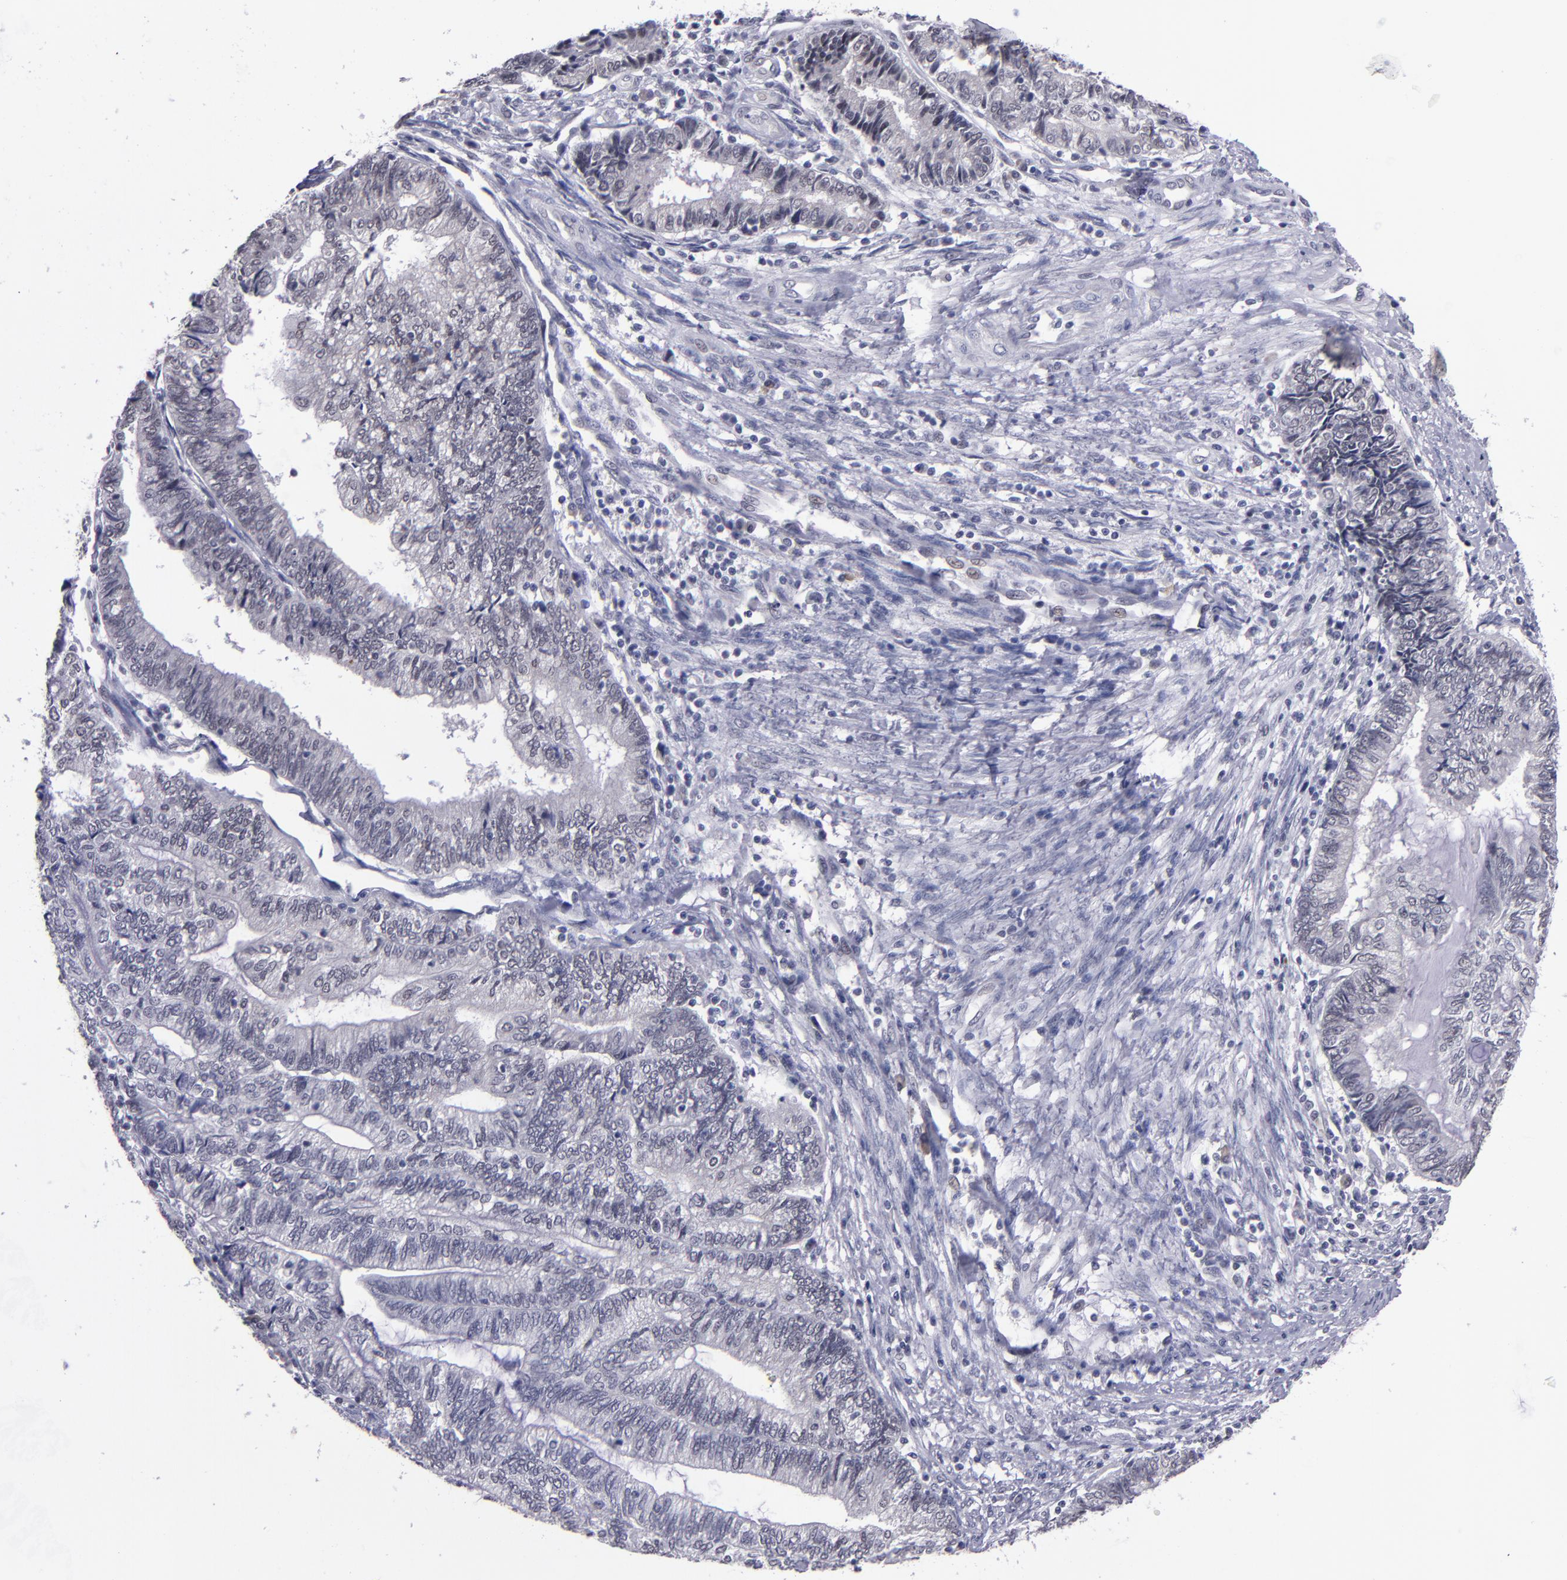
{"staining": {"intensity": "negative", "quantity": "none", "location": "none"}, "tissue": "endometrial cancer", "cell_type": "Tumor cells", "image_type": "cancer", "snomed": [{"axis": "morphology", "description": "Adenocarcinoma, NOS"}, {"axis": "topography", "description": "Uterus"}, {"axis": "topography", "description": "Endometrium"}], "caption": "An immunohistochemistry (IHC) photomicrograph of endometrial adenocarcinoma is shown. There is no staining in tumor cells of endometrial adenocarcinoma.", "gene": "OTUB2", "patient": {"sex": "female", "age": 70}}